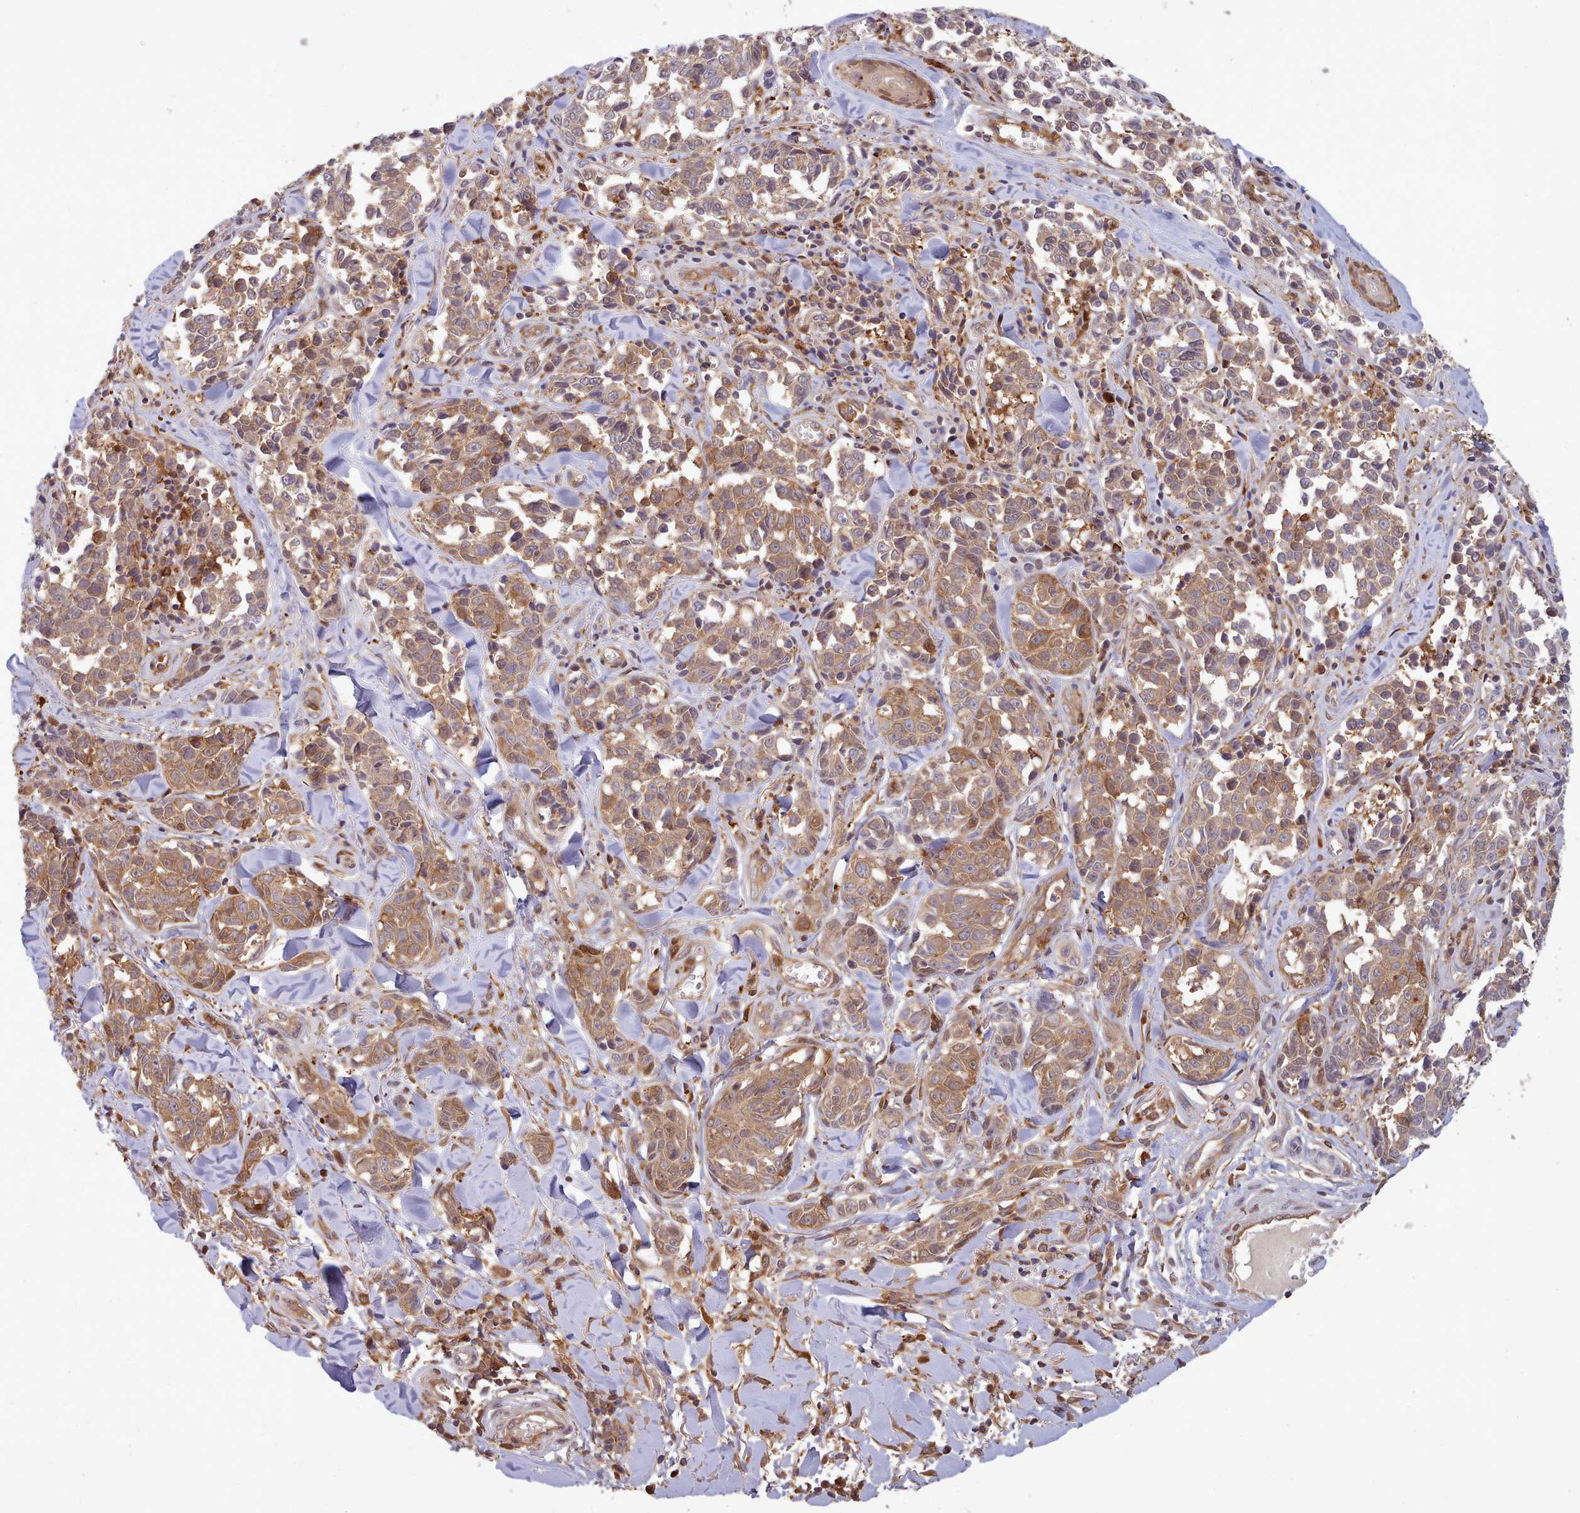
{"staining": {"intensity": "moderate", "quantity": "25%-75%", "location": "cytoplasmic/membranous"}, "tissue": "melanoma", "cell_type": "Tumor cells", "image_type": "cancer", "snomed": [{"axis": "morphology", "description": "Malignant melanoma, NOS"}, {"axis": "topography", "description": "Skin"}], "caption": "Tumor cells exhibit medium levels of moderate cytoplasmic/membranous staining in approximately 25%-75% of cells in malignant melanoma. The staining was performed using DAB (3,3'-diaminobenzidine) to visualize the protein expression in brown, while the nuclei were stained in blue with hematoxylin (Magnification: 20x).", "gene": "SLC4A9", "patient": {"sex": "female", "age": 64}}